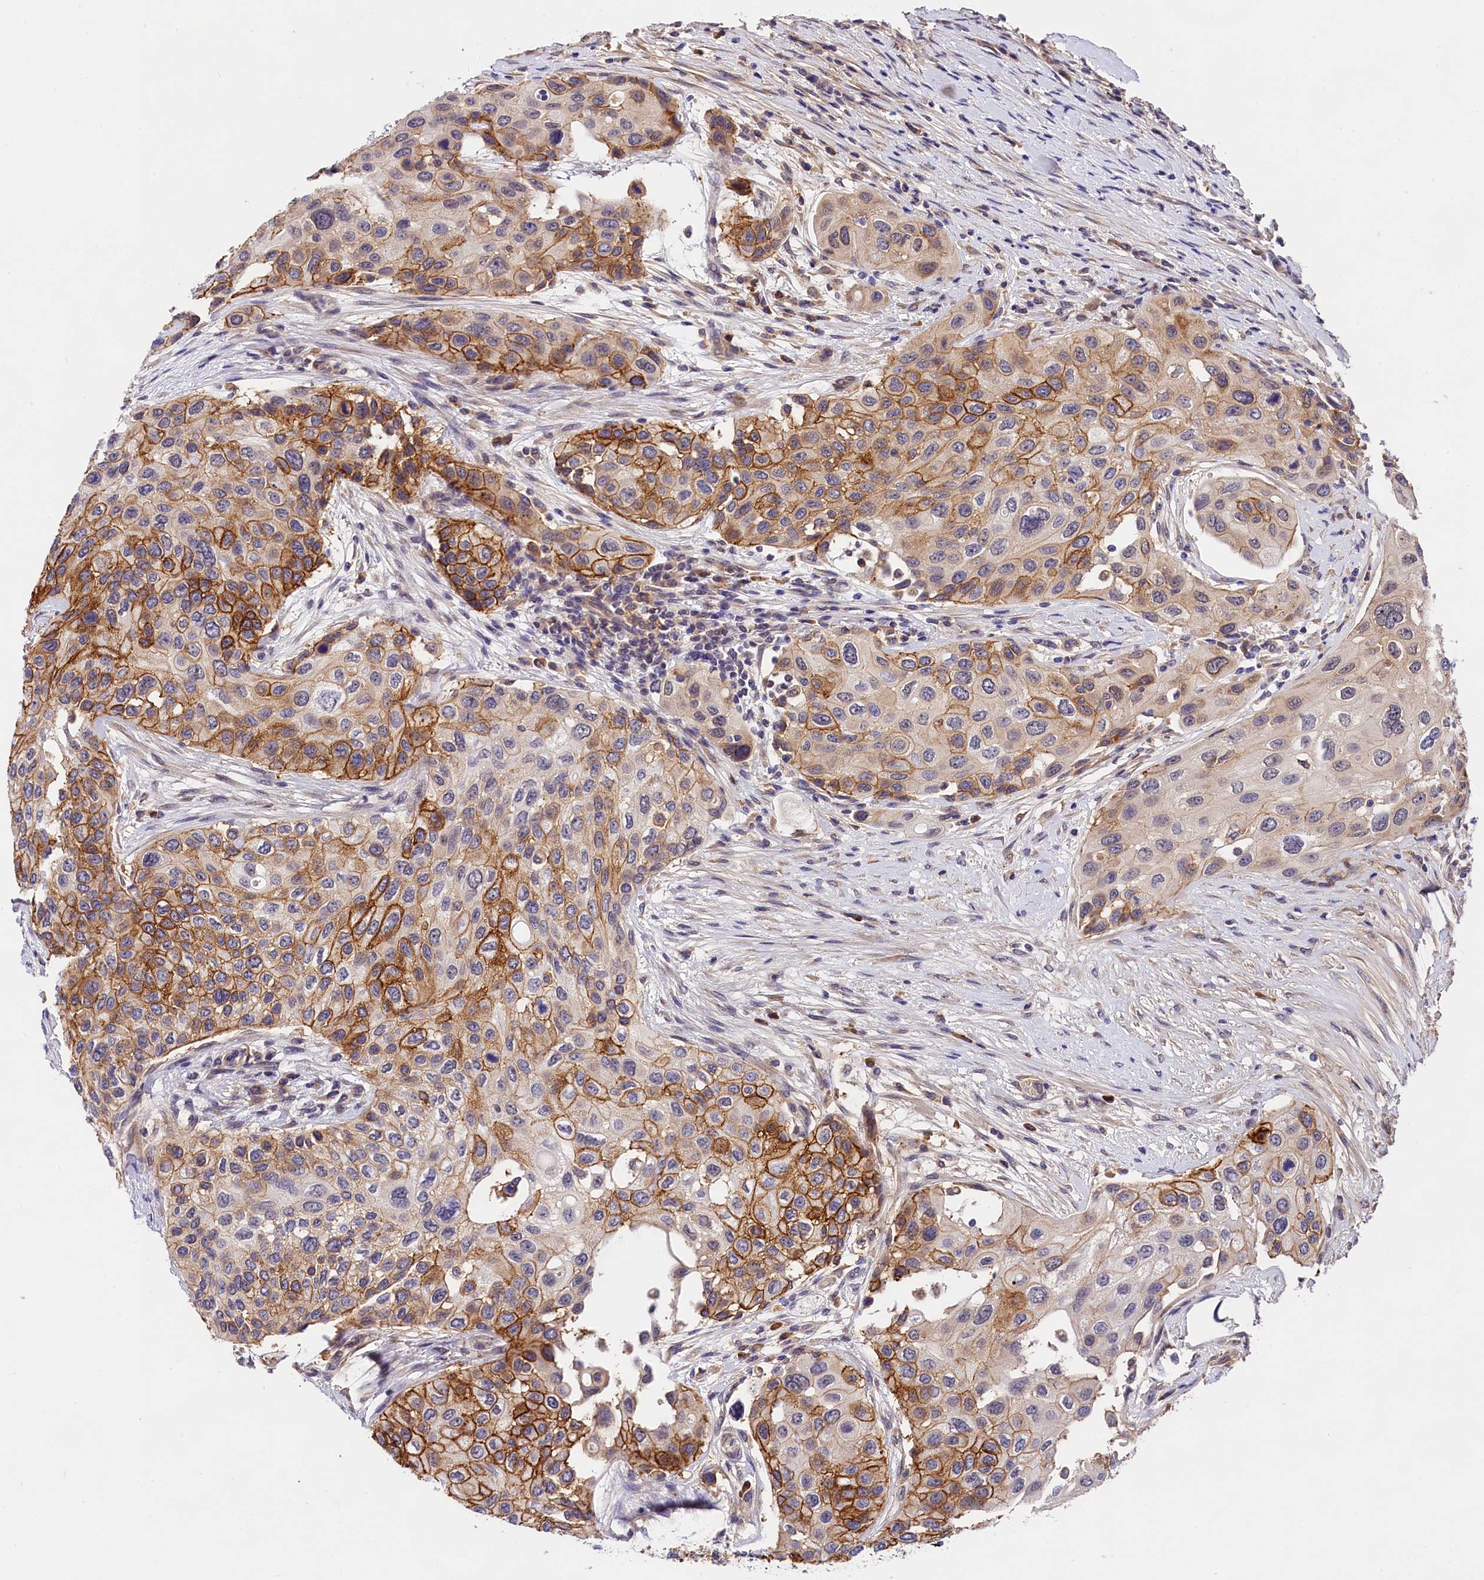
{"staining": {"intensity": "moderate", "quantity": "25%-75%", "location": "cytoplasmic/membranous"}, "tissue": "urothelial cancer", "cell_type": "Tumor cells", "image_type": "cancer", "snomed": [{"axis": "morphology", "description": "Normal tissue, NOS"}, {"axis": "morphology", "description": "Urothelial carcinoma, High grade"}, {"axis": "topography", "description": "Vascular tissue"}, {"axis": "topography", "description": "Urinary bladder"}], "caption": "A brown stain labels moderate cytoplasmic/membranous positivity of a protein in urothelial cancer tumor cells.", "gene": "OAS3", "patient": {"sex": "female", "age": 56}}